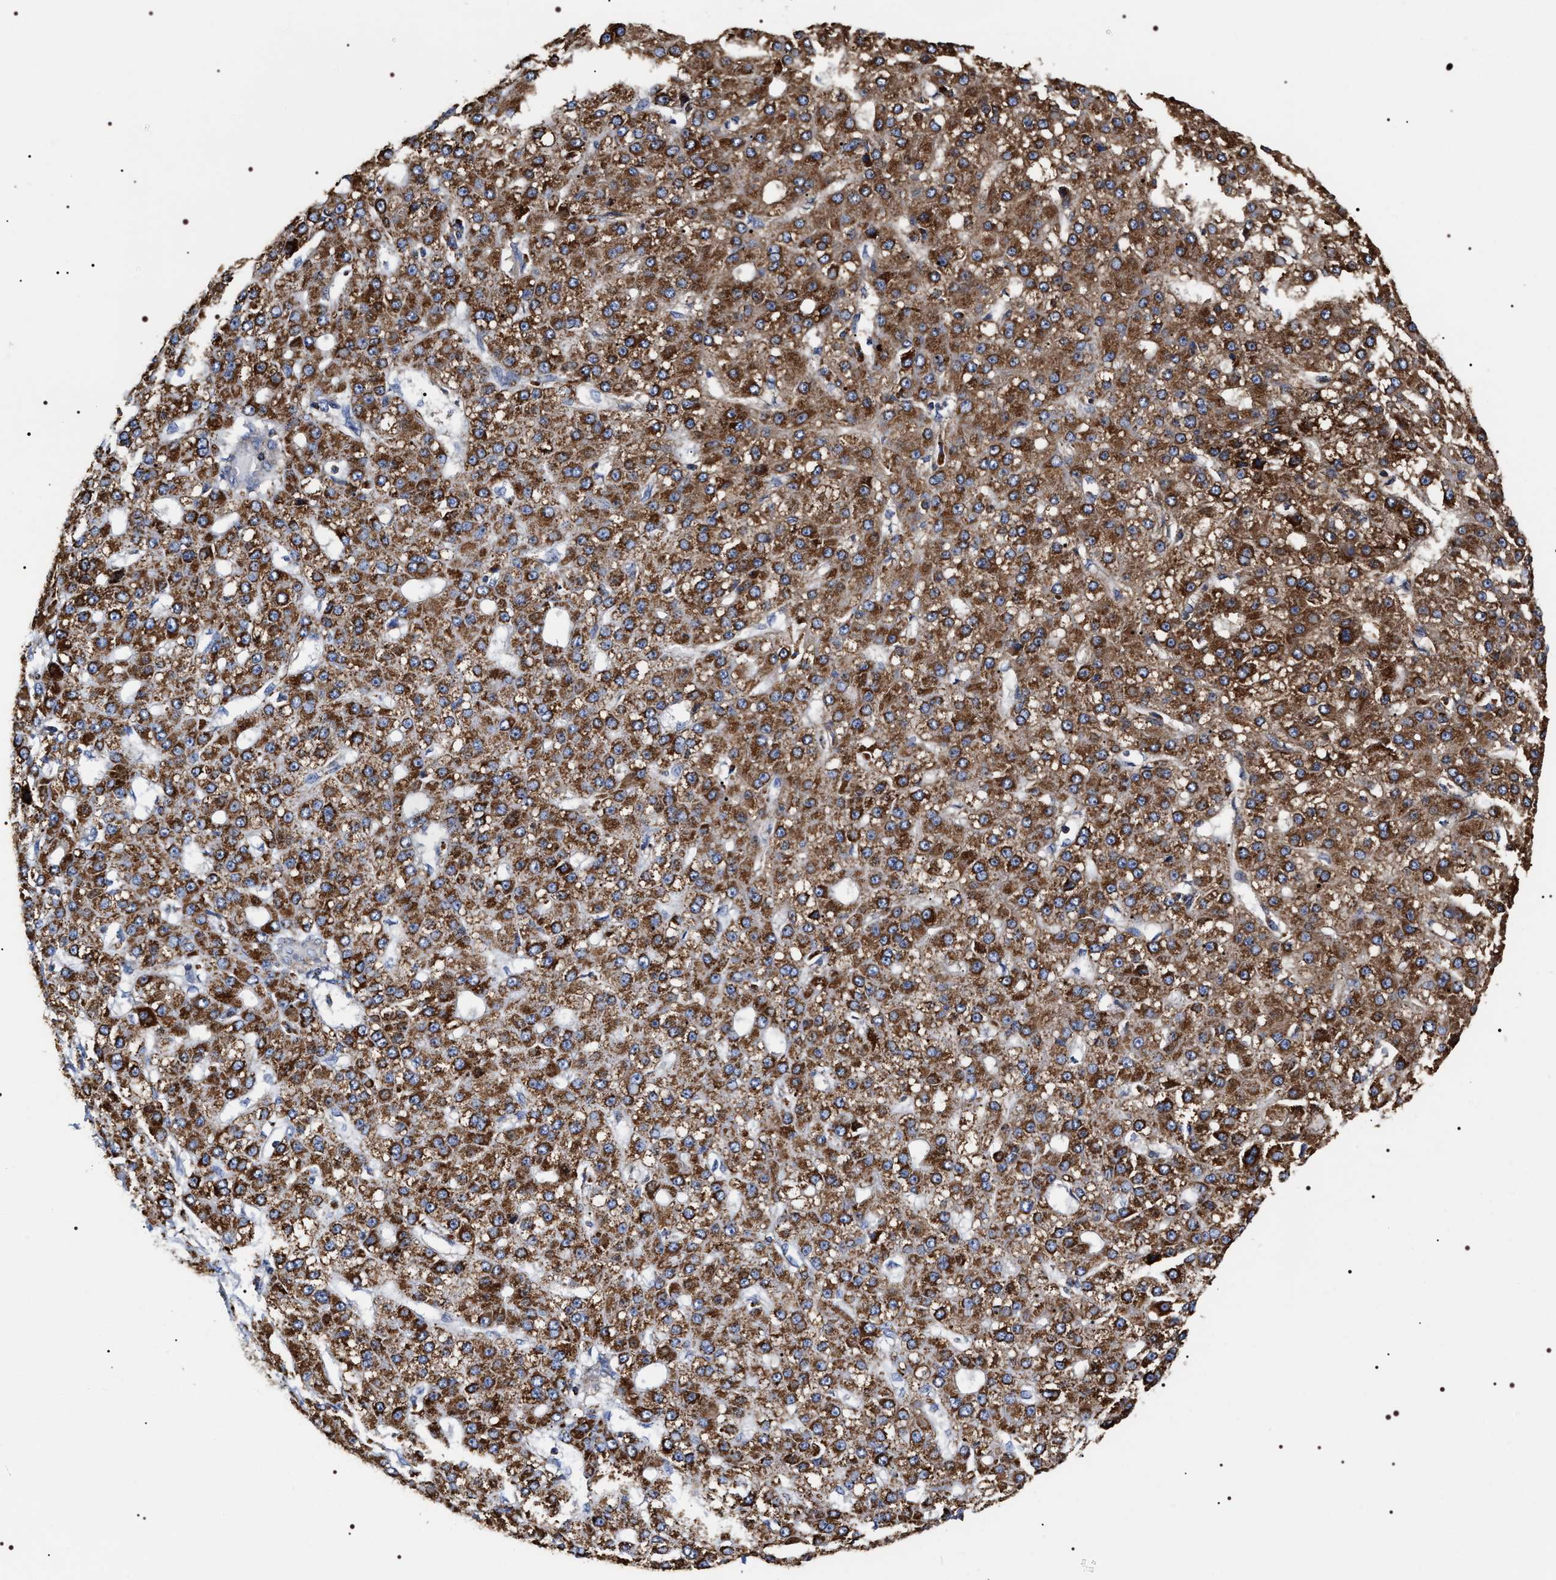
{"staining": {"intensity": "strong", "quantity": ">75%", "location": "cytoplasmic/membranous"}, "tissue": "liver cancer", "cell_type": "Tumor cells", "image_type": "cancer", "snomed": [{"axis": "morphology", "description": "Carcinoma, Hepatocellular, NOS"}, {"axis": "topography", "description": "Liver"}], "caption": "Liver cancer (hepatocellular carcinoma) stained with IHC exhibits strong cytoplasmic/membranous expression in about >75% of tumor cells.", "gene": "COG5", "patient": {"sex": "male", "age": 67}}